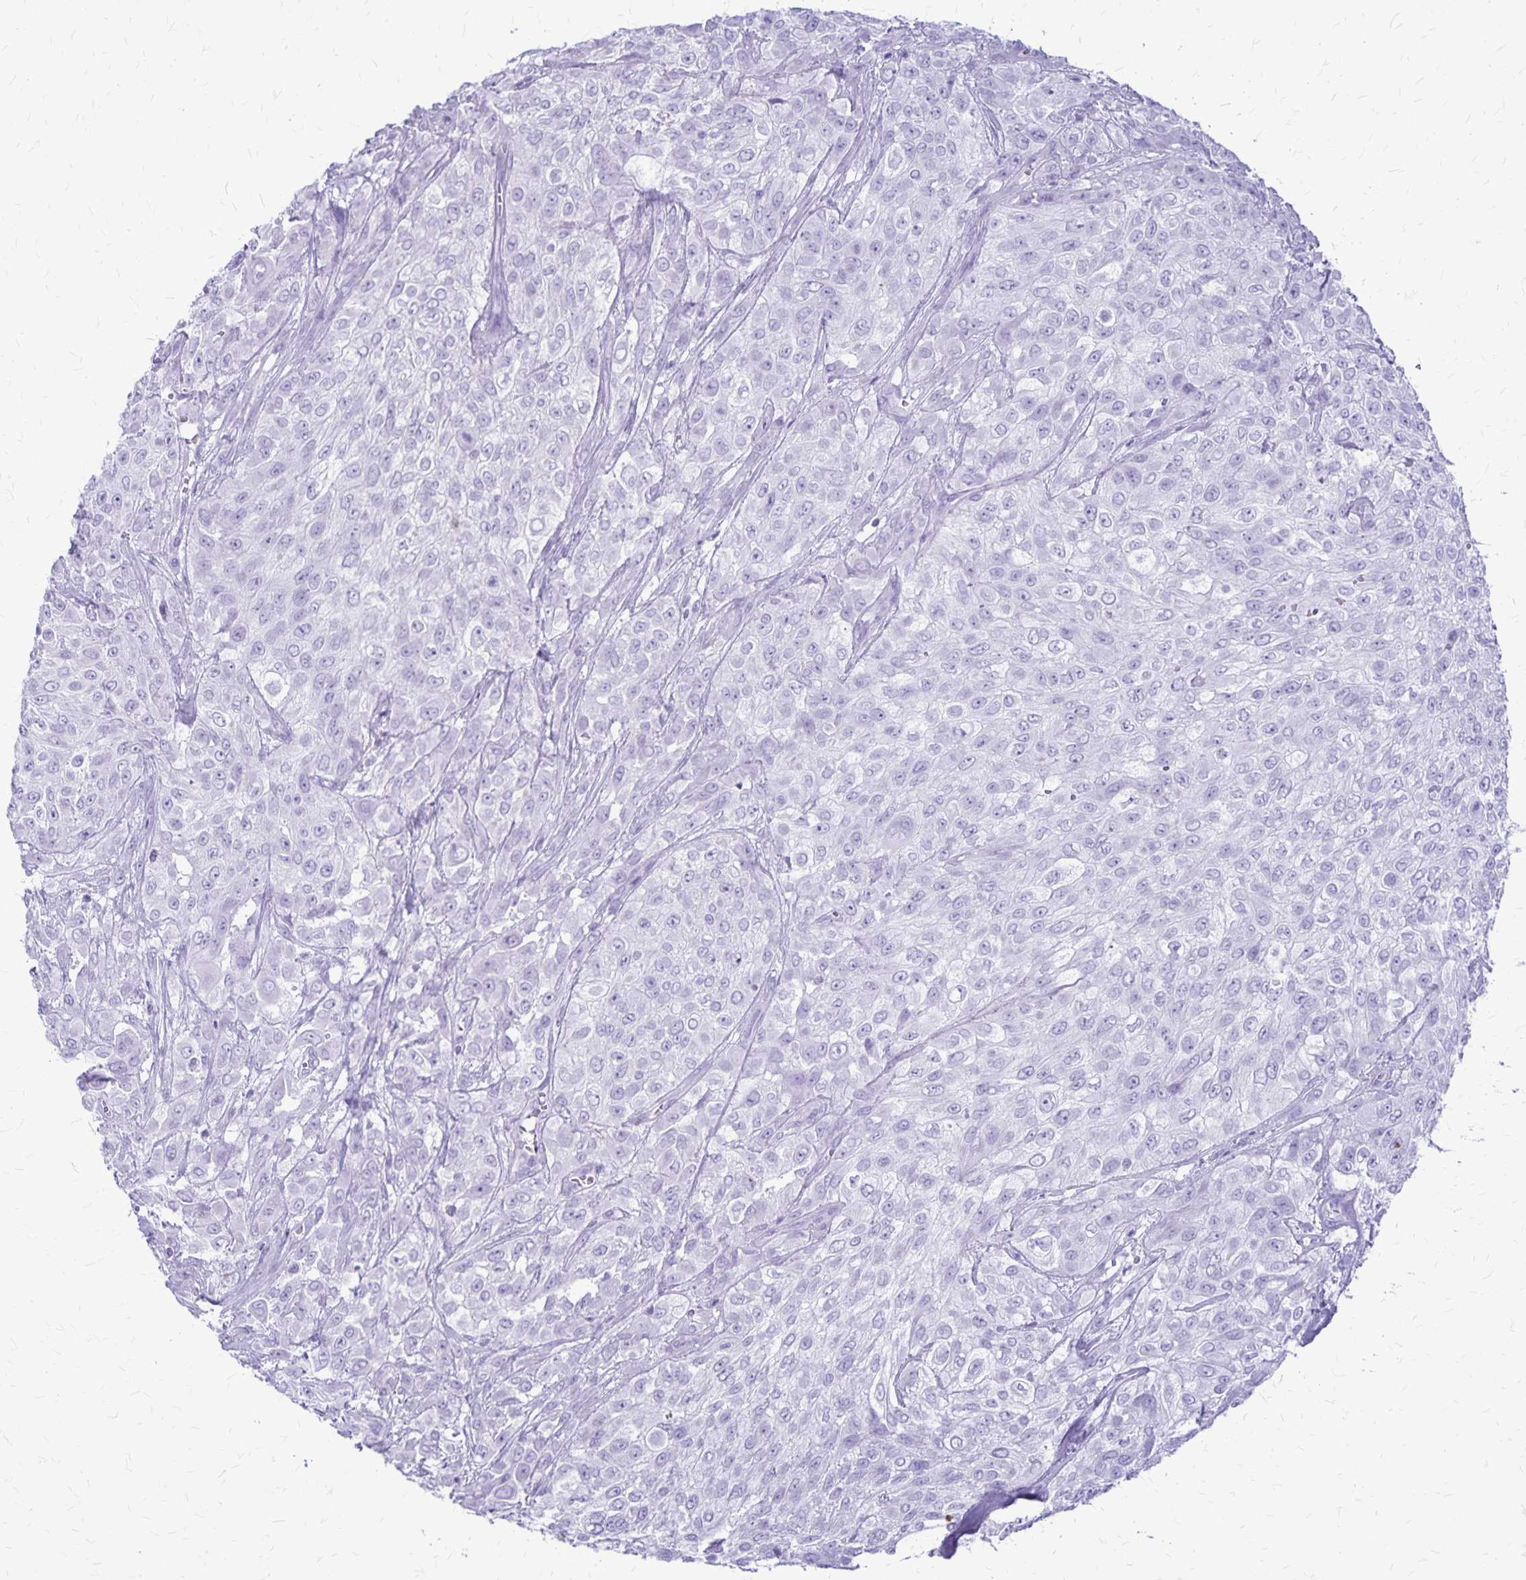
{"staining": {"intensity": "negative", "quantity": "none", "location": "none"}, "tissue": "urothelial cancer", "cell_type": "Tumor cells", "image_type": "cancer", "snomed": [{"axis": "morphology", "description": "Urothelial carcinoma, High grade"}, {"axis": "topography", "description": "Urinary bladder"}], "caption": "Protein analysis of urothelial carcinoma (high-grade) shows no significant staining in tumor cells.", "gene": "RTN1", "patient": {"sex": "male", "age": 57}}